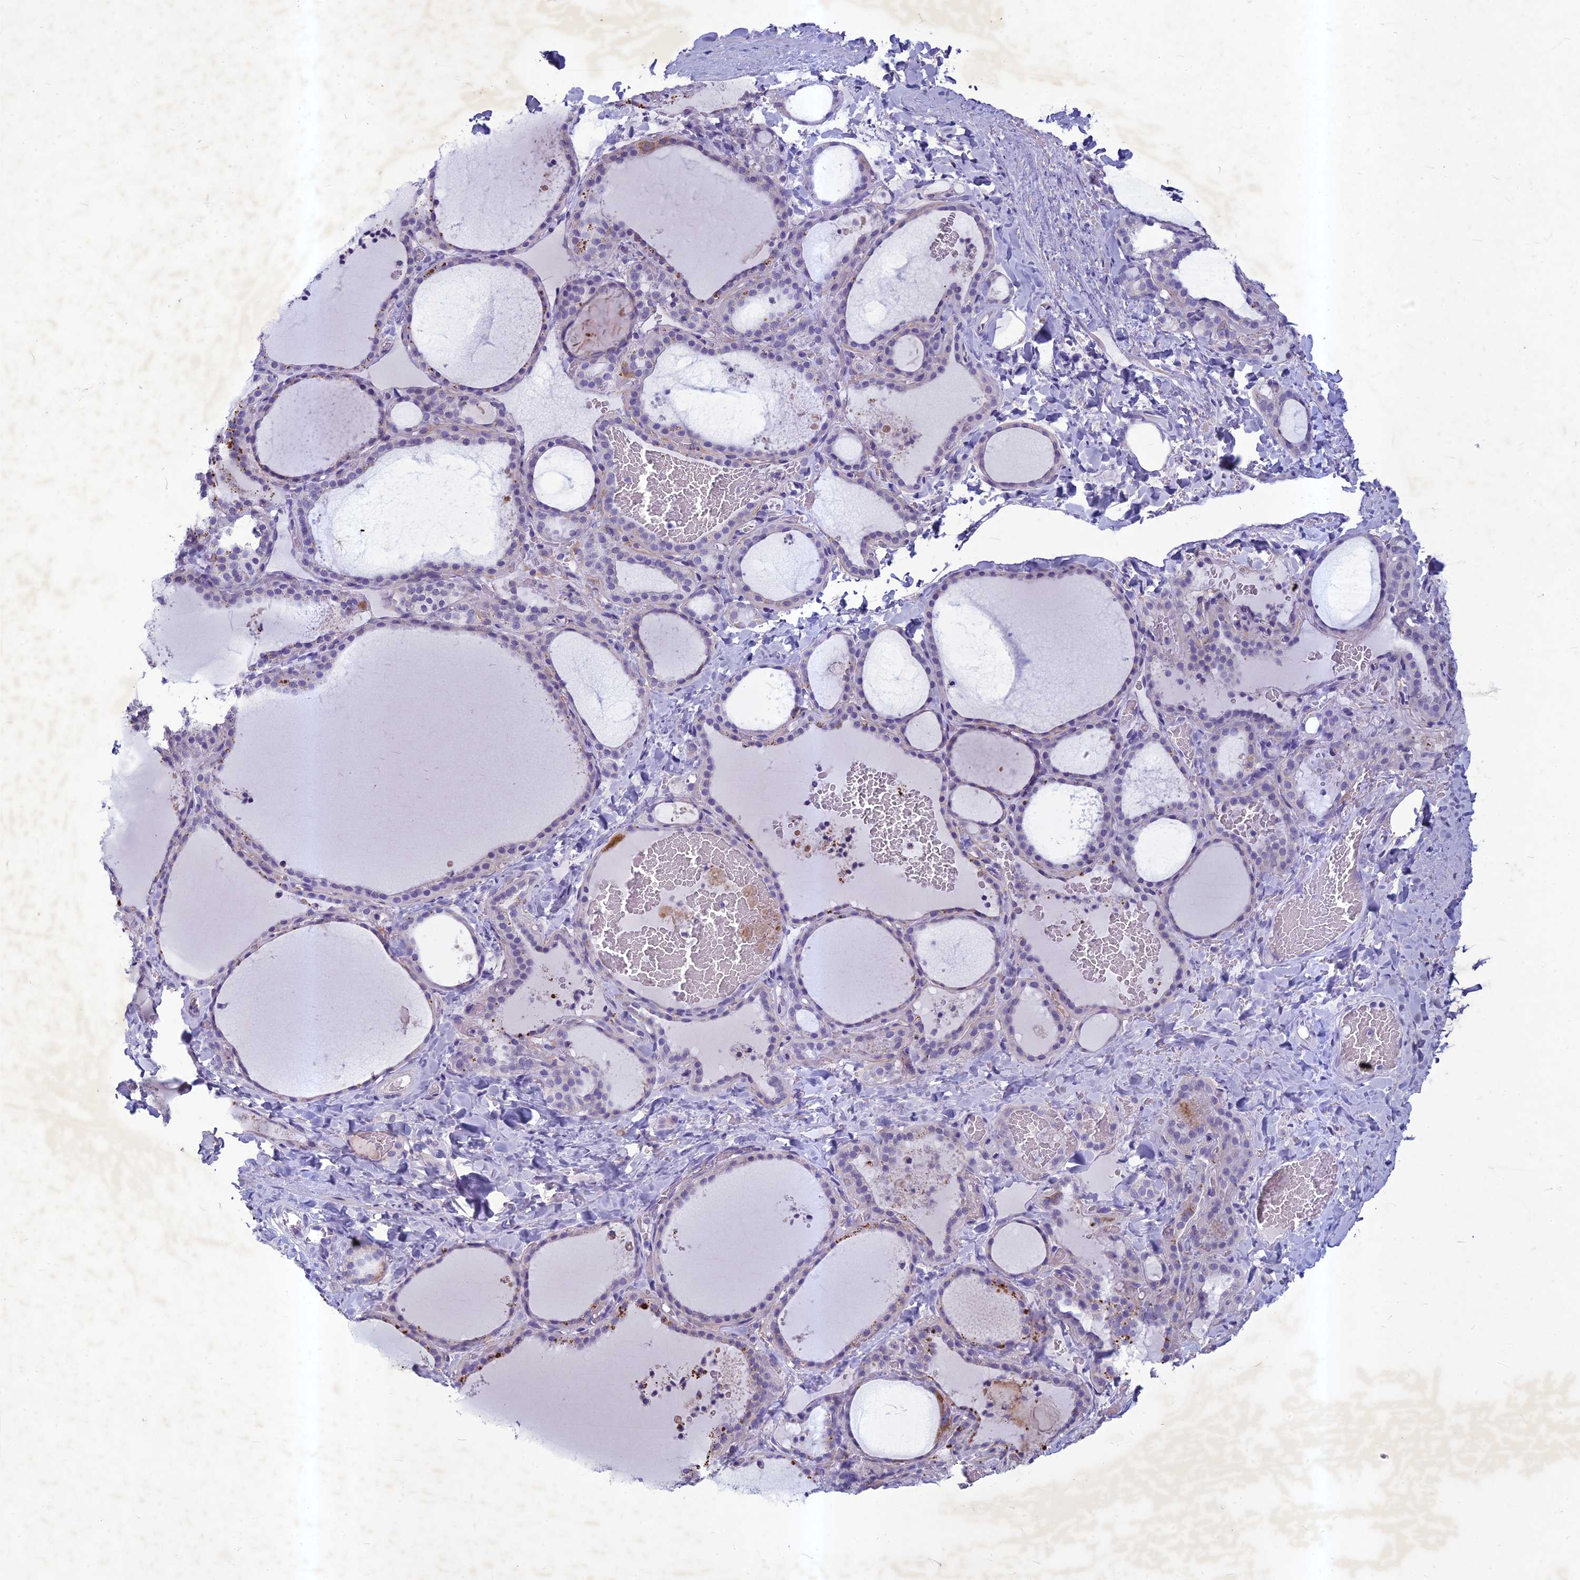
{"staining": {"intensity": "negative", "quantity": "none", "location": "none"}, "tissue": "thyroid gland", "cell_type": "Glandular cells", "image_type": "normal", "snomed": [{"axis": "morphology", "description": "Normal tissue, NOS"}, {"axis": "topography", "description": "Thyroid gland"}], "caption": "The micrograph demonstrates no staining of glandular cells in unremarkable thyroid gland.", "gene": "HIGD1A", "patient": {"sex": "female", "age": 22}}